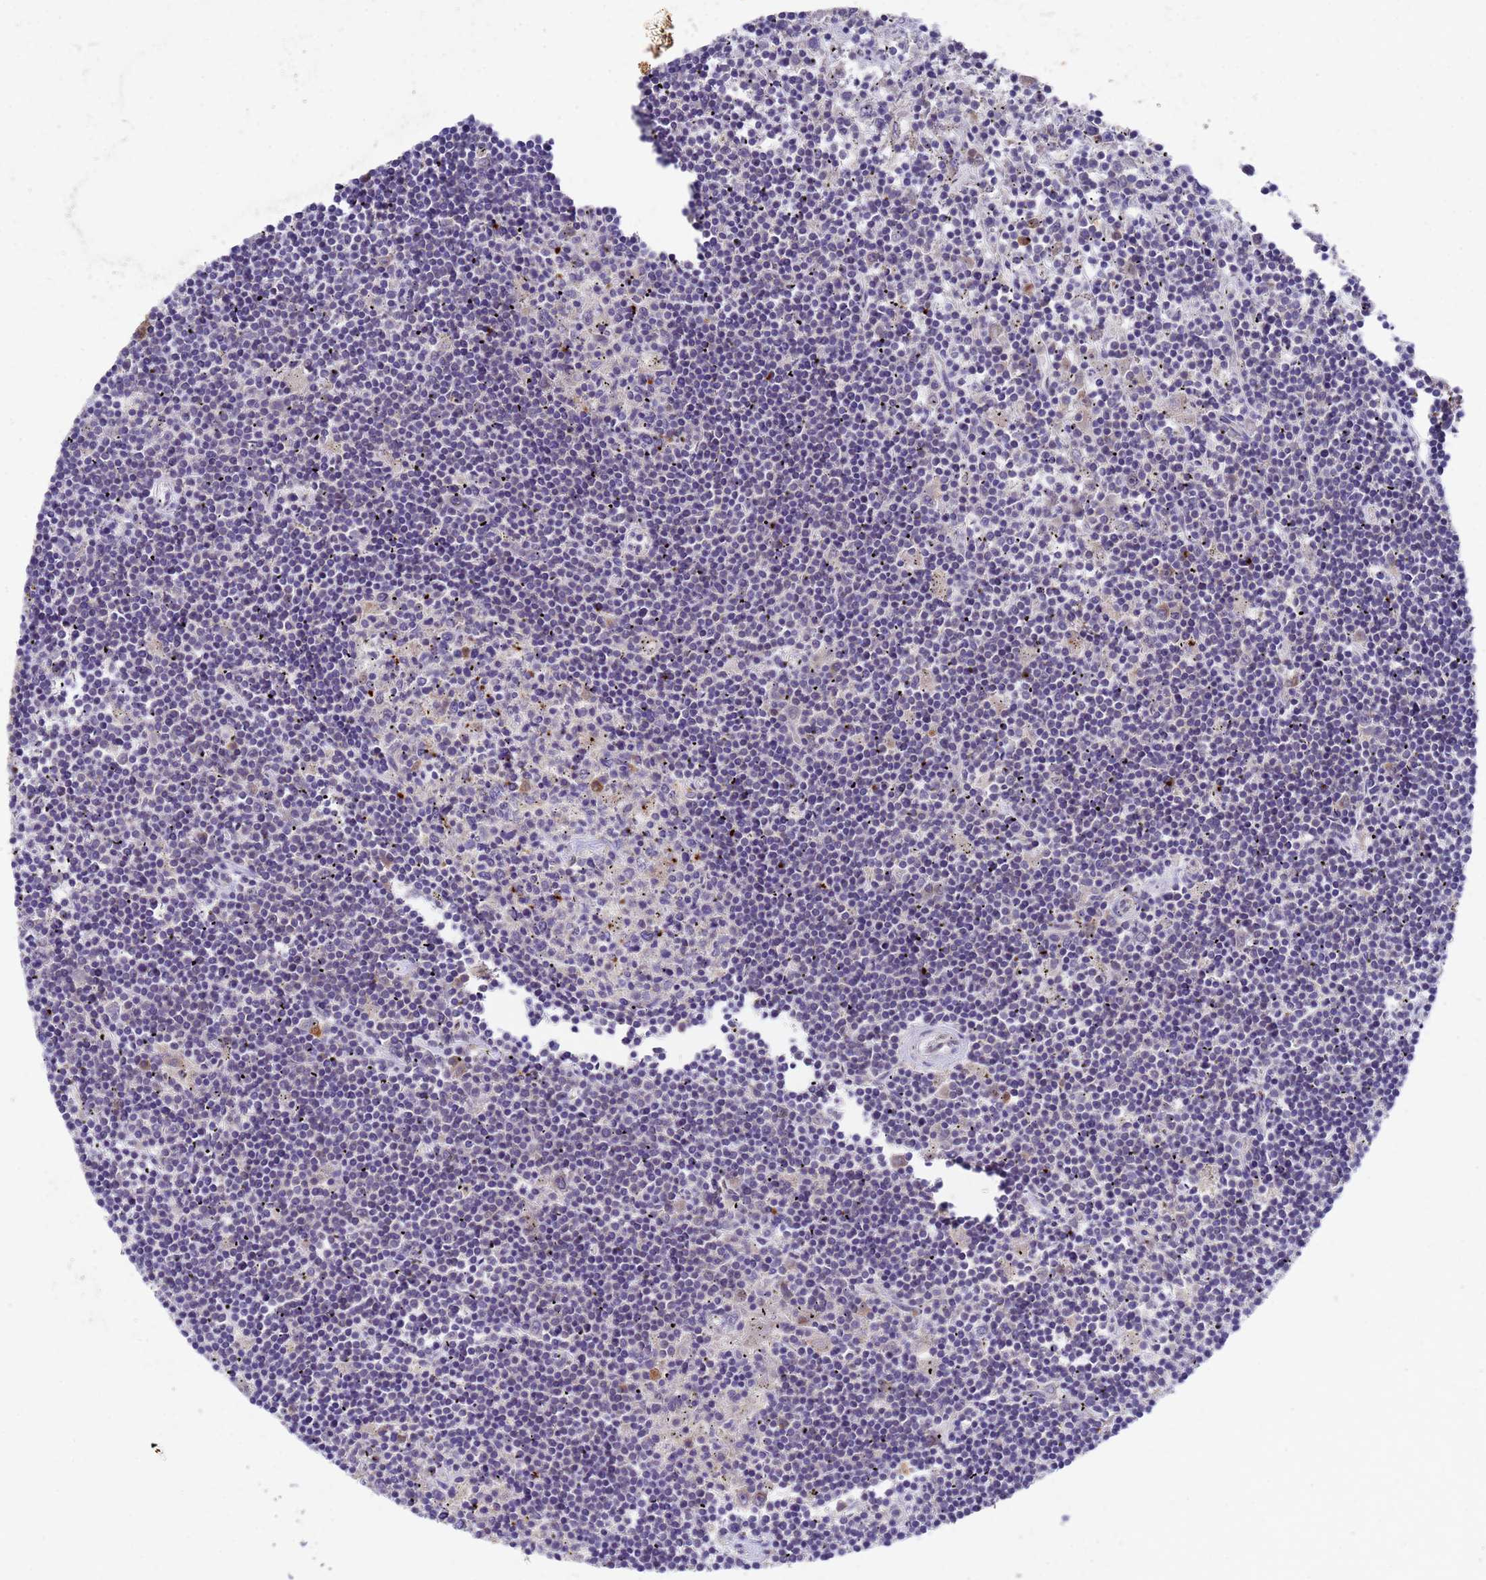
{"staining": {"intensity": "negative", "quantity": "none", "location": "none"}, "tissue": "lymphoma", "cell_type": "Tumor cells", "image_type": "cancer", "snomed": [{"axis": "morphology", "description": "Malignant lymphoma, non-Hodgkin's type, Low grade"}, {"axis": "topography", "description": "Spleen"}], "caption": "This is an immunohistochemistry (IHC) image of lymphoma. There is no positivity in tumor cells.", "gene": "DCAF12L2", "patient": {"sex": "male", "age": 76}}